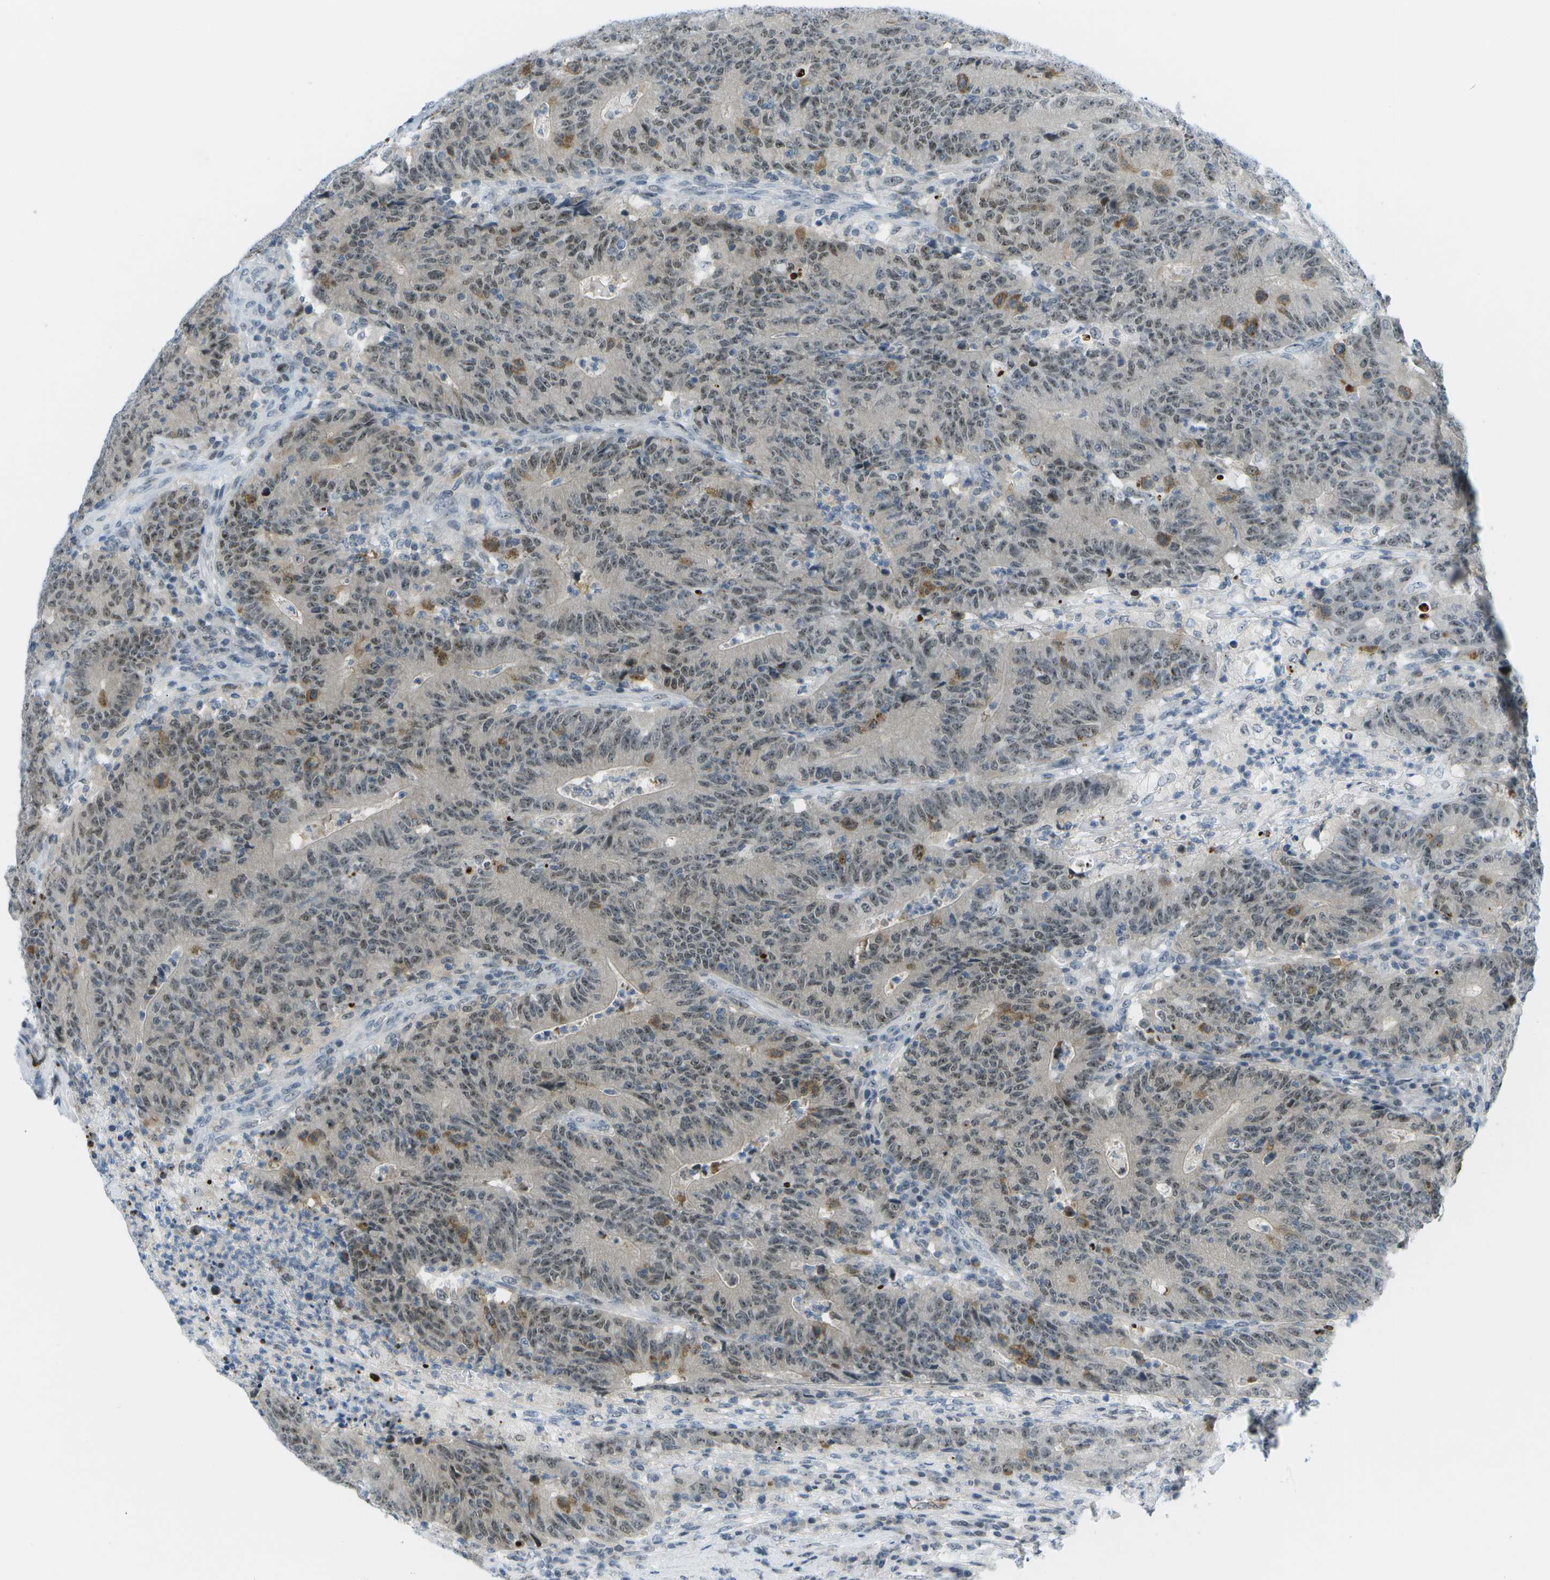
{"staining": {"intensity": "weak", "quantity": ">75%", "location": "nuclear"}, "tissue": "colorectal cancer", "cell_type": "Tumor cells", "image_type": "cancer", "snomed": [{"axis": "morphology", "description": "Normal tissue, NOS"}, {"axis": "morphology", "description": "Adenocarcinoma, NOS"}, {"axis": "topography", "description": "Colon"}], "caption": "High-power microscopy captured an immunohistochemistry photomicrograph of colorectal adenocarcinoma, revealing weak nuclear expression in approximately >75% of tumor cells.", "gene": "PITHD1", "patient": {"sex": "female", "age": 75}}